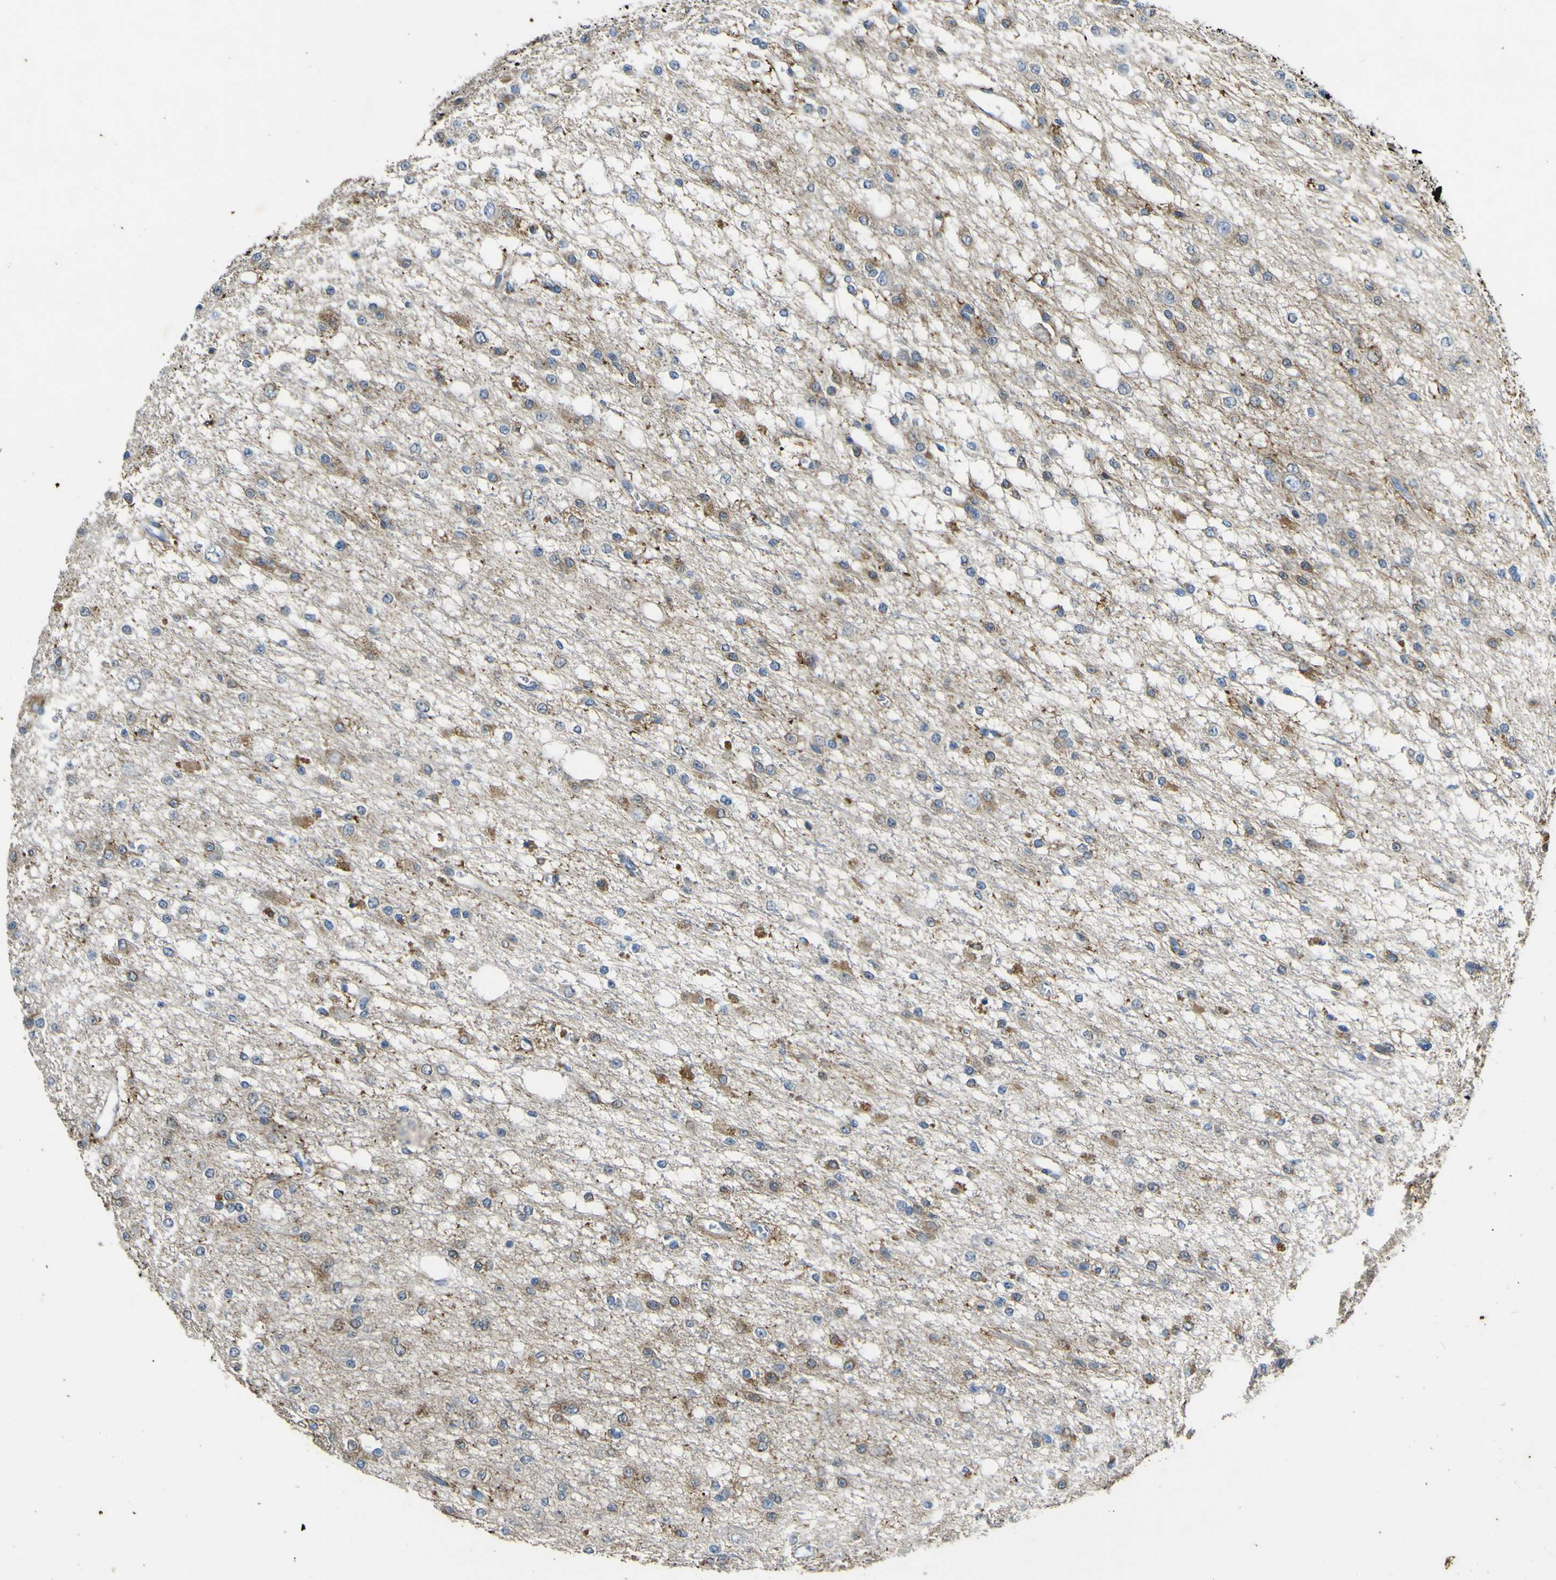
{"staining": {"intensity": "moderate", "quantity": "25%-75%", "location": "cytoplasmic/membranous"}, "tissue": "glioma", "cell_type": "Tumor cells", "image_type": "cancer", "snomed": [{"axis": "morphology", "description": "Glioma, malignant, Low grade"}, {"axis": "topography", "description": "Brain"}], "caption": "The immunohistochemical stain labels moderate cytoplasmic/membranous positivity in tumor cells of glioma tissue.", "gene": "LDLR", "patient": {"sex": "male", "age": 38}}